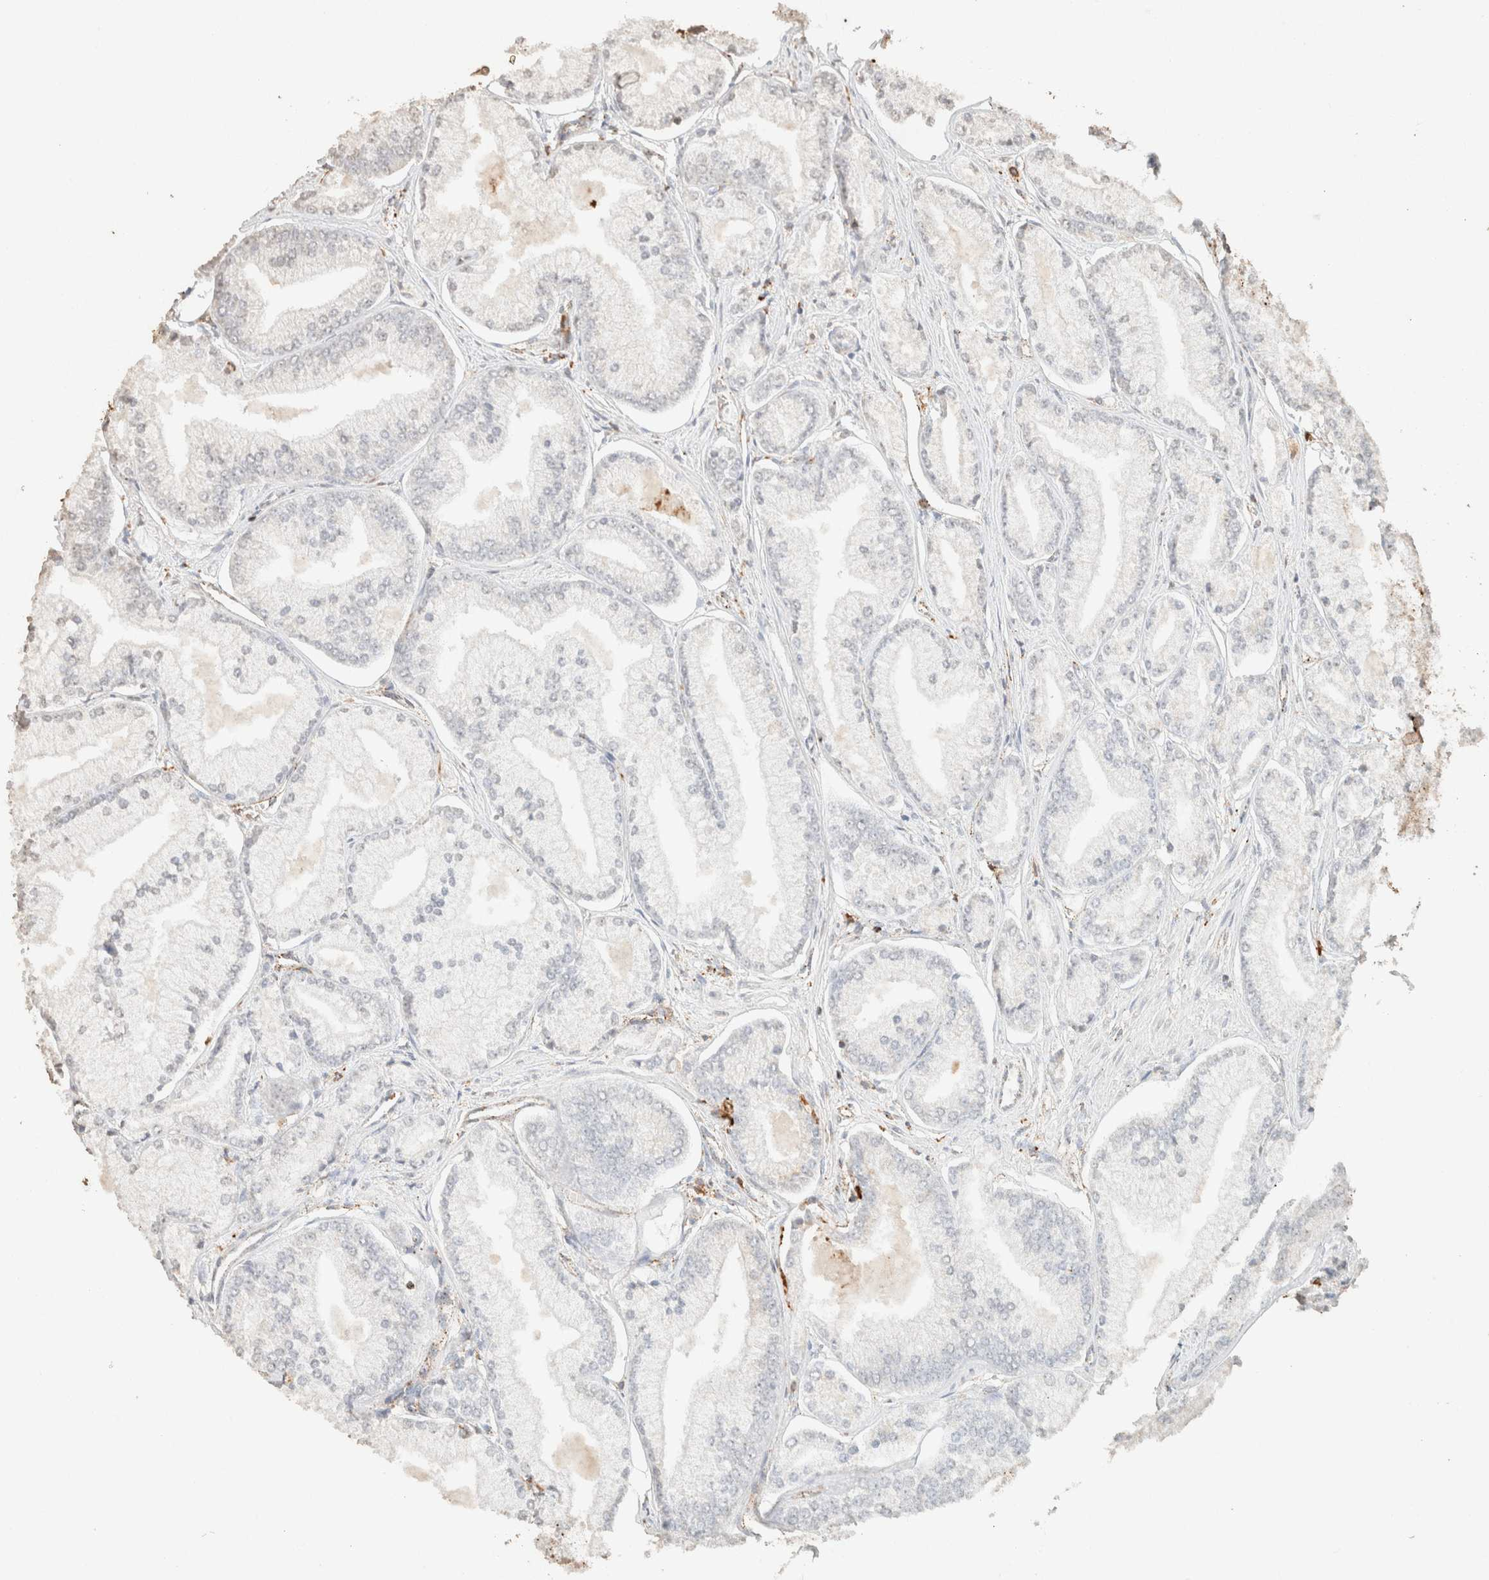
{"staining": {"intensity": "negative", "quantity": "none", "location": "none"}, "tissue": "prostate cancer", "cell_type": "Tumor cells", "image_type": "cancer", "snomed": [{"axis": "morphology", "description": "Adenocarcinoma, Low grade"}, {"axis": "topography", "description": "Prostate"}], "caption": "DAB (3,3'-diaminobenzidine) immunohistochemical staining of prostate cancer (adenocarcinoma (low-grade)) reveals no significant expression in tumor cells. (DAB immunohistochemistry (IHC), high magnification).", "gene": "CTSC", "patient": {"sex": "male", "age": 52}}